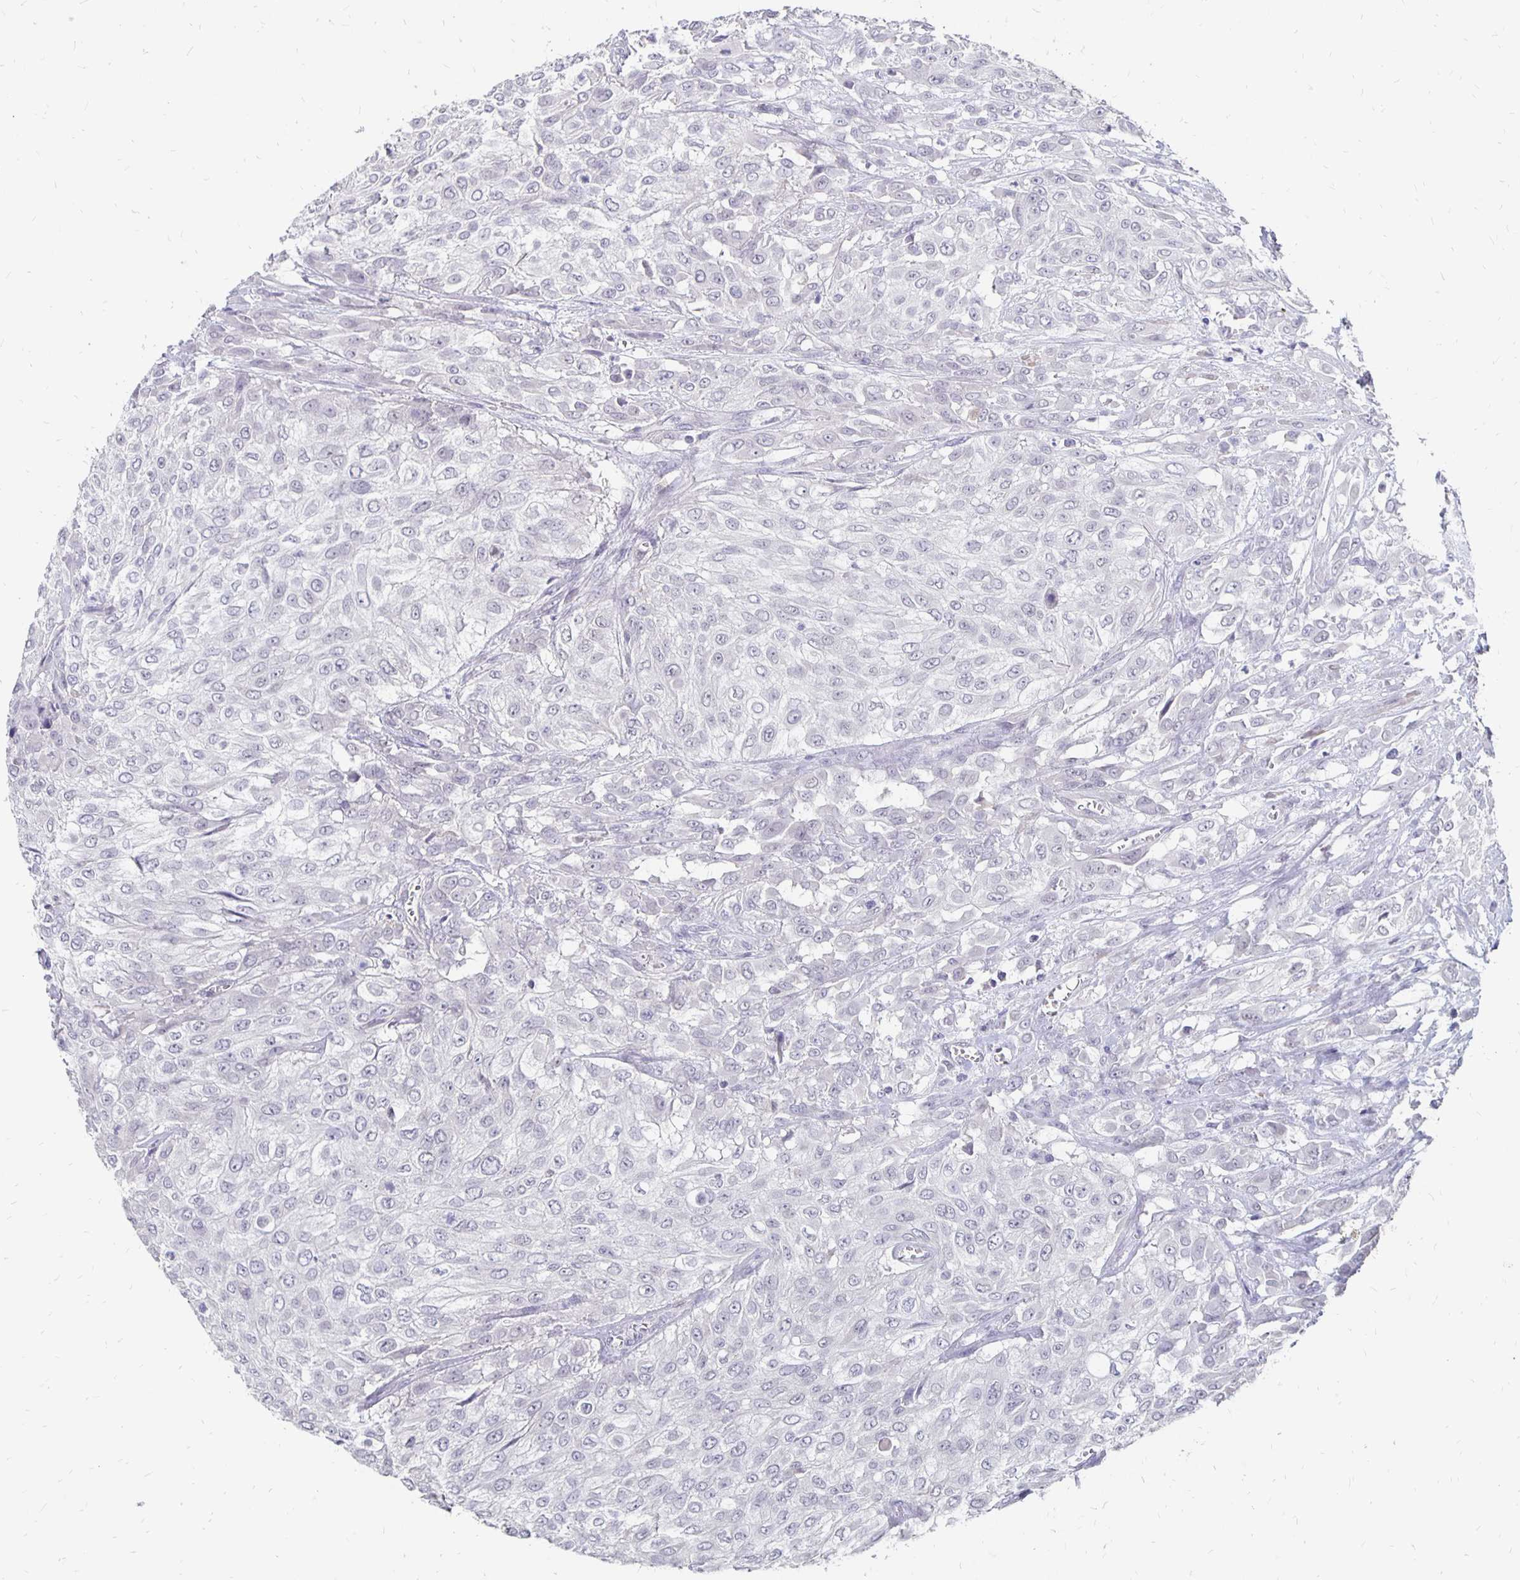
{"staining": {"intensity": "negative", "quantity": "none", "location": "none"}, "tissue": "urothelial cancer", "cell_type": "Tumor cells", "image_type": "cancer", "snomed": [{"axis": "morphology", "description": "Urothelial carcinoma, High grade"}, {"axis": "topography", "description": "Urinary bladder"}], "caption": "High-grade urothelial carcinoma was stained to show a protein in brown. There is no significant positivity in tumor cells.", "gene": "ATOSB", "patient": {"sex": "male", "age": 57}}